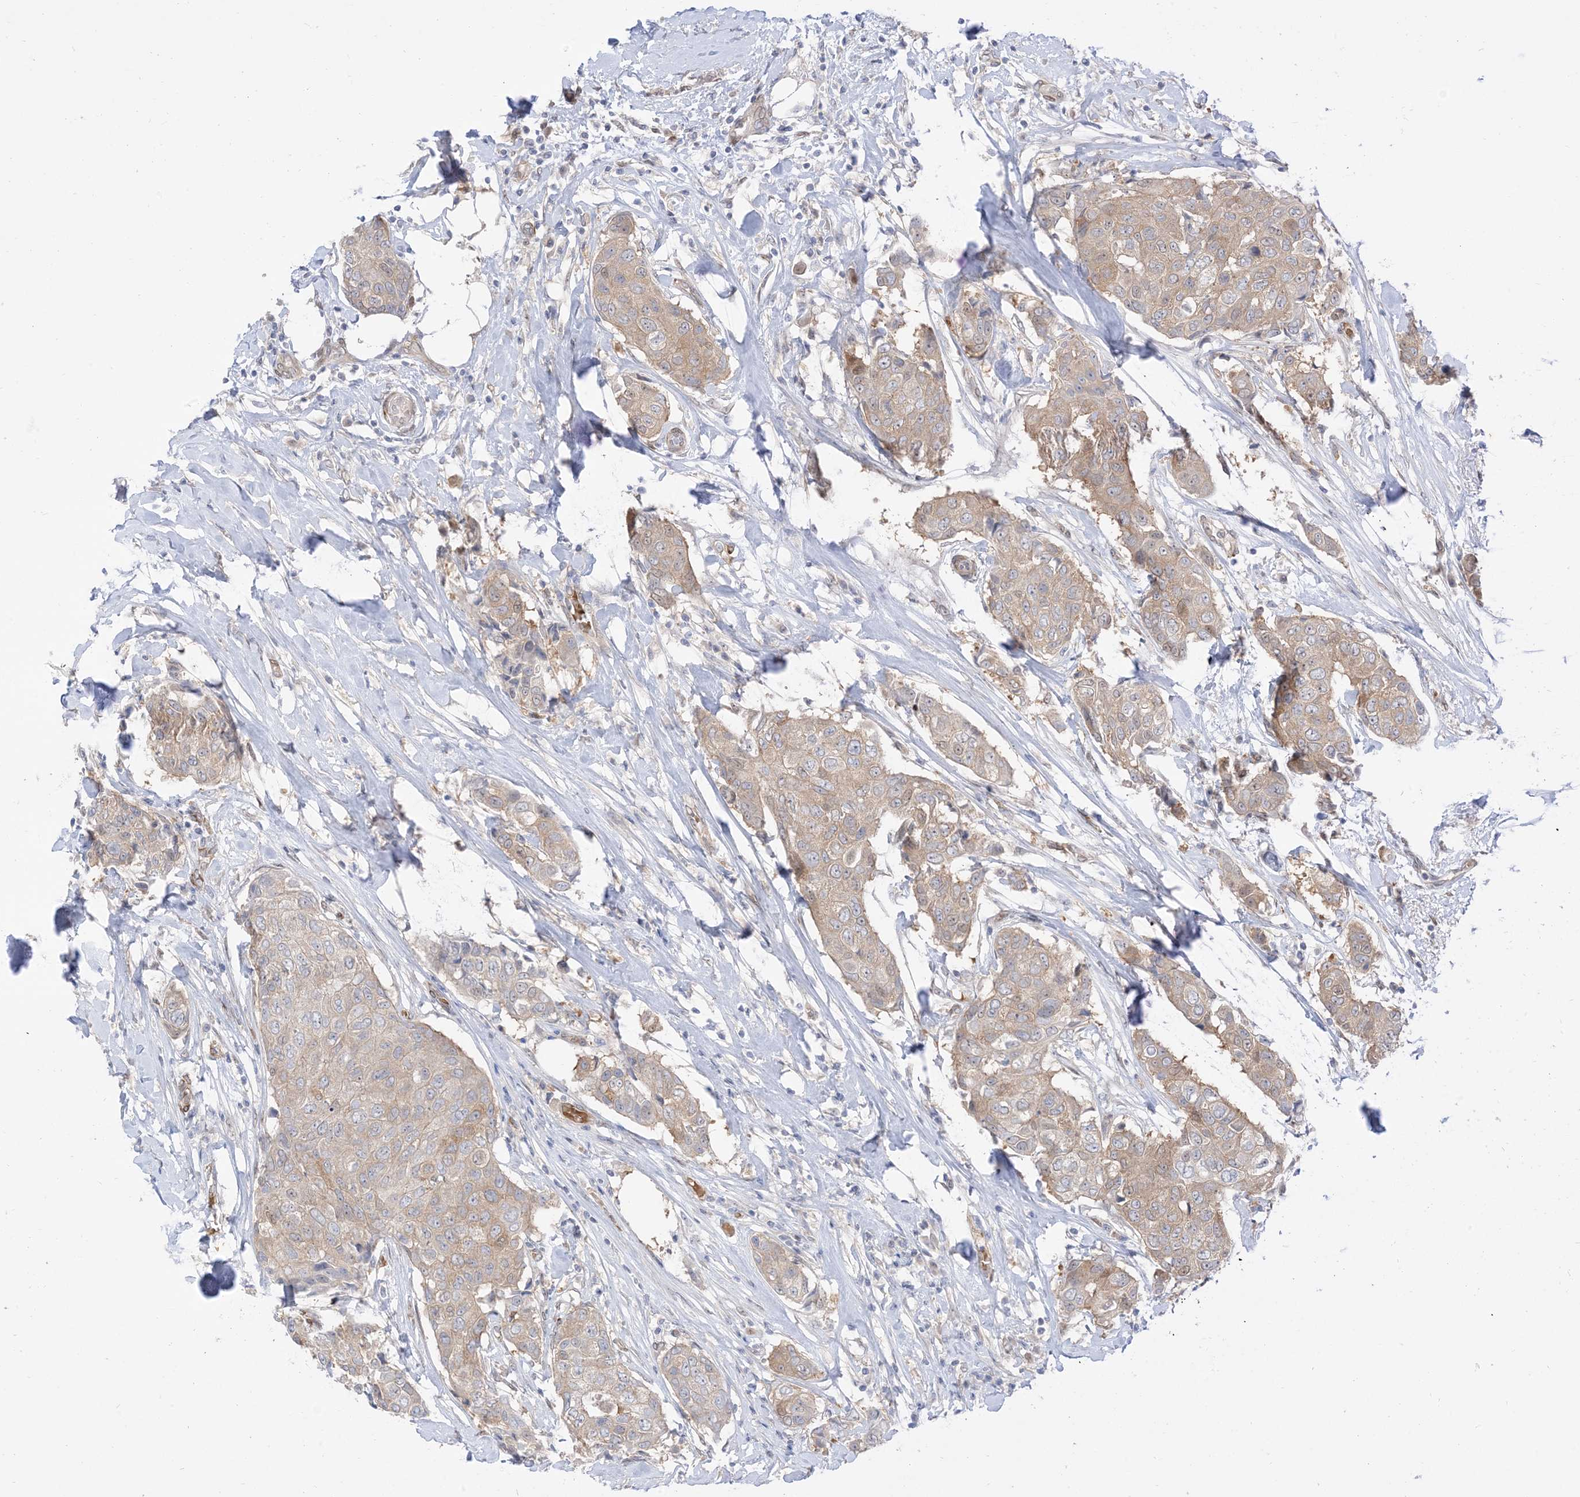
{"staining": {"intensity": "weak", "quantity": "25%-75%", "location": "cytoplasmic/membranous"}, "tissue": "breast cancer", "cell_type": "Tumor cells", "image_type": "cancer", "snomed": [{"axis": "morphology", "description": "Duct carcinoma"}, {"axis": "topography", "description": "Breast"}], "caption": "An IHC histopathology image of tumor tissue is shown. Protein staining in brown labels weak cytoplasmic/membranous positivity in breast invasive ductal carcinoma within tumor cells. The protein is stained brown, and the nuclei are stained in blue (DAB (3,3'-diaminobenzidine) IHC with brightfield microscopy, high magnification).", "gene": "RIN1", "patient": {"sex": "female", "age": 80}}